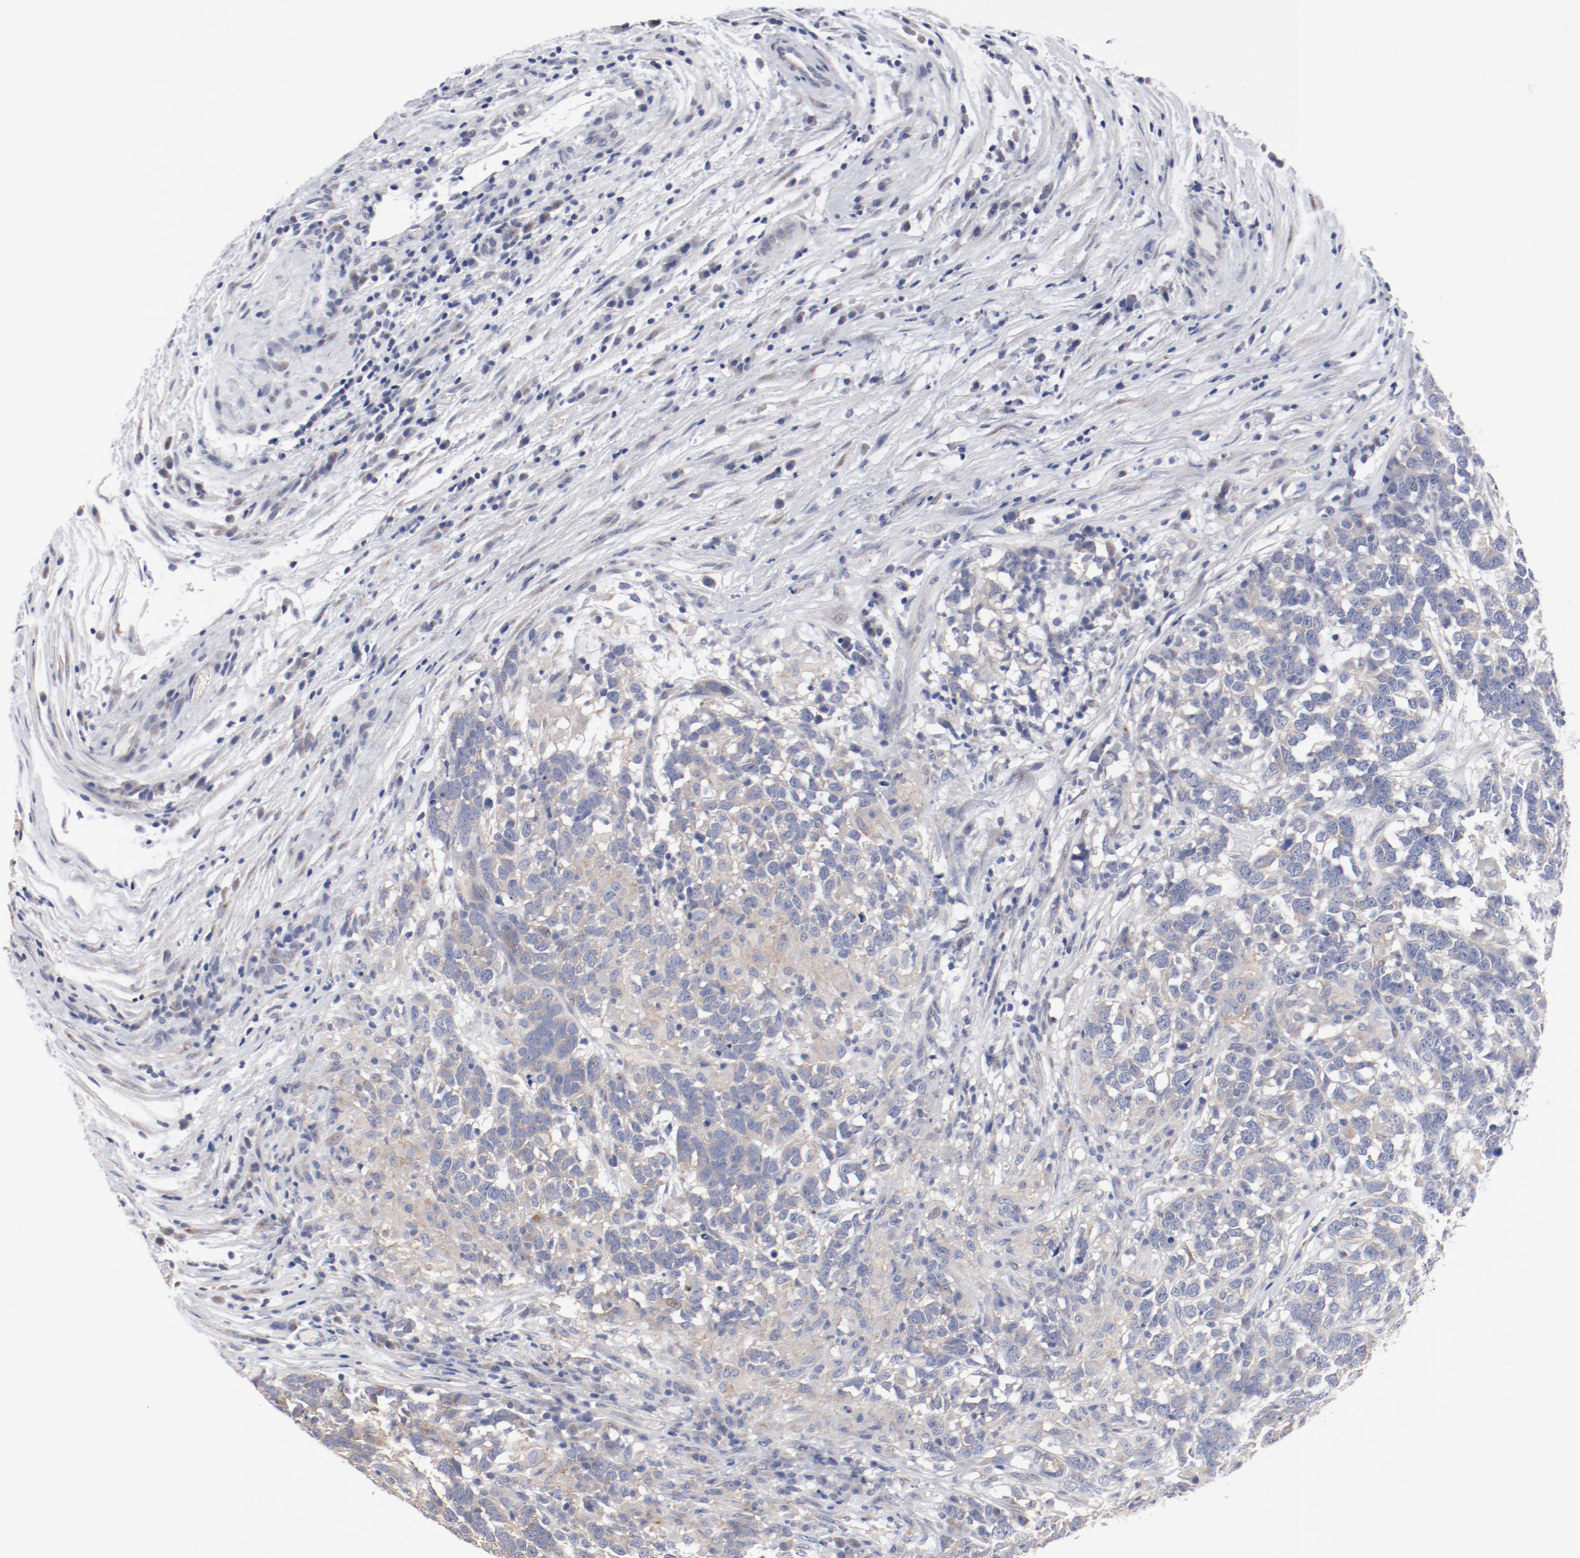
{"staining": {"intensity": "negative", "quantity": "none", "location": "none"}, "tissue": "testis cancer", "cell_type": "Tumor cells", "image_type": "cancer", "snomed": [{"axis": "morphology", "description": "Carcinoma, Embryonal, NOS"}, {"axis": "topography", "description": "Testis"}], "caption": "This is an immunohistochemistry (IHC) image of testis cancer. There is no positivity in tumor cells.", "gene": "GPR143", "patient": {"sex": "male", "age": 26}}